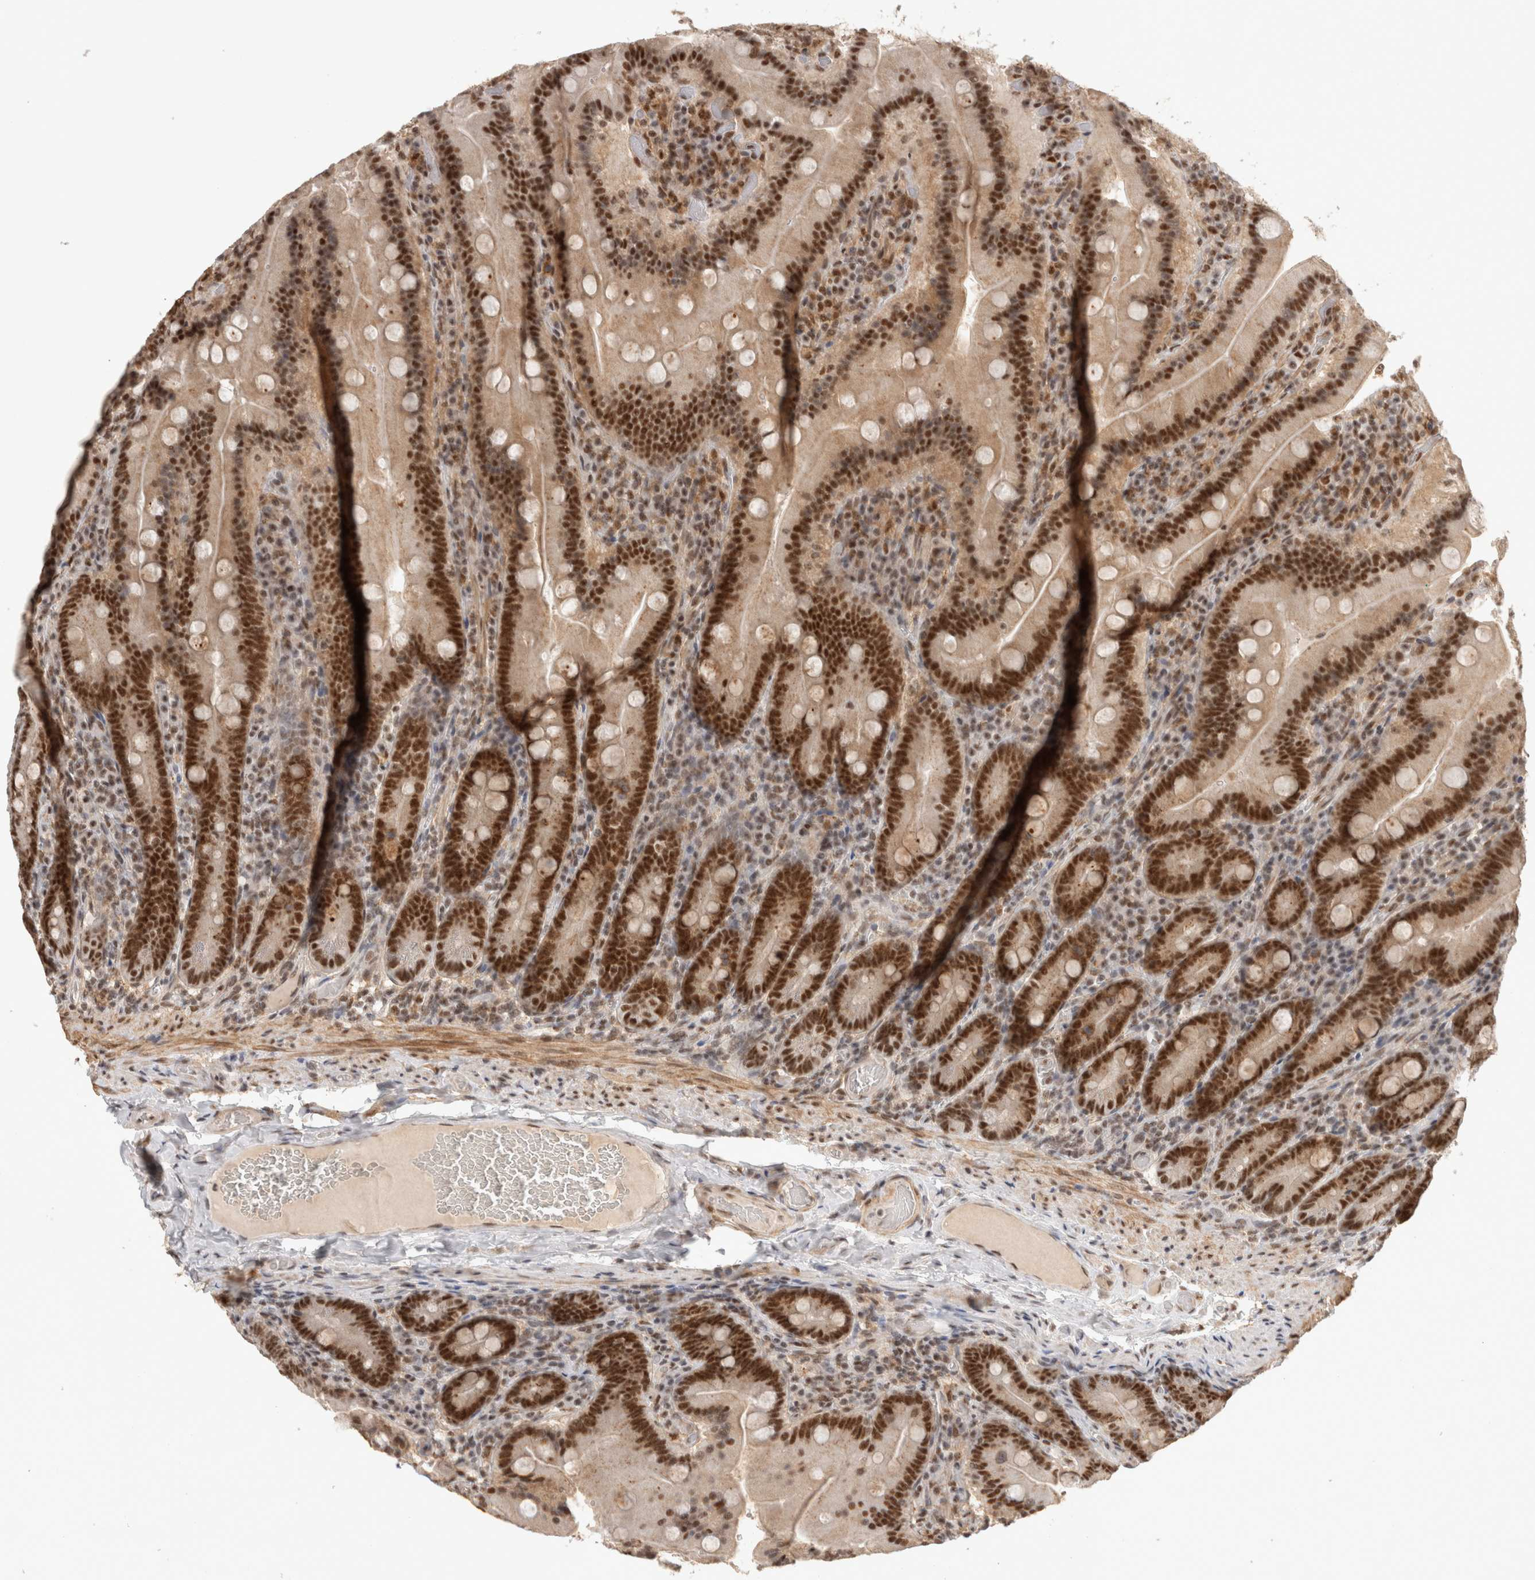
{"staining": {"intensity": "strong", "quantity": ">75%", "location": "nuclear"}, "tissue": "duodenum", "cell_type": "Glandular cells", "image_type": "normal", "snomed": [{"axis": "morphology", "description": "Normal tissue, NOS"}, {"axis": "topography", "description": "Duodenum"}], "caption": "Immunohistochemical staining of benign human duodenum displays strong nuclear protein staining in about >75% of glandular cells.", "gene": "ZNF830", "patient": {"sex": "female", "age": 62}}